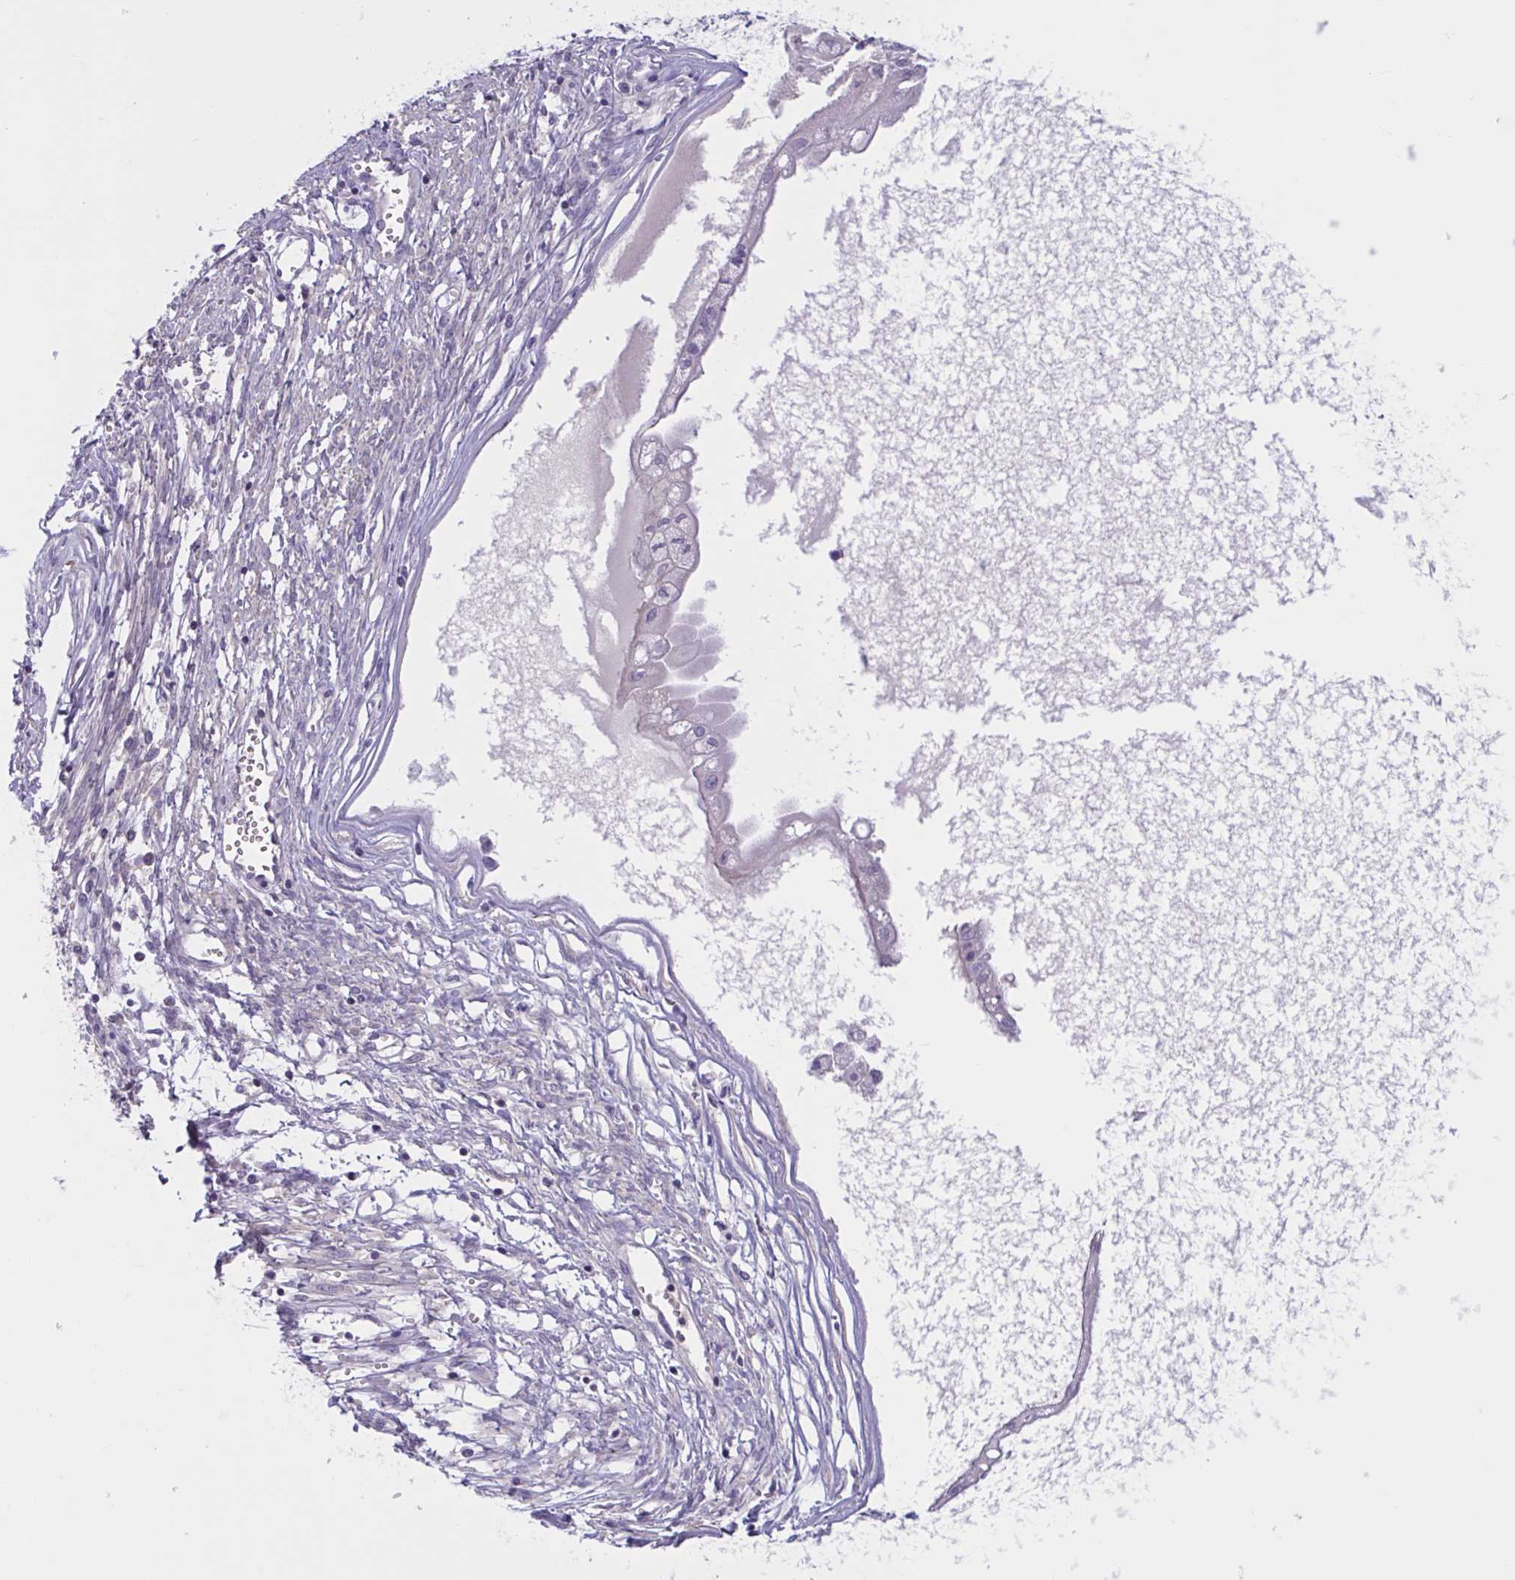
{"staining": {"intensity": "negative", "quantity": "none", "location": "none"}, "tissue": "ovarian cancer", "cell_type": "Tumor cells", "image_type": "cancer", "snomed": [{"axis": "morphology", "description": "Cystadenocarcinoma, mucinous, NOS"}, {"axis": "topography", "description": "Ovary"}], "caption": "Human mucinous cystadenocarcinoma (ovarian) stained for a protein using immunohistochemistry (IHC) demonstrates no staining in tumor cells.", "gene": "WNT9B", "patient": {"sex": "female", "age": 34}}